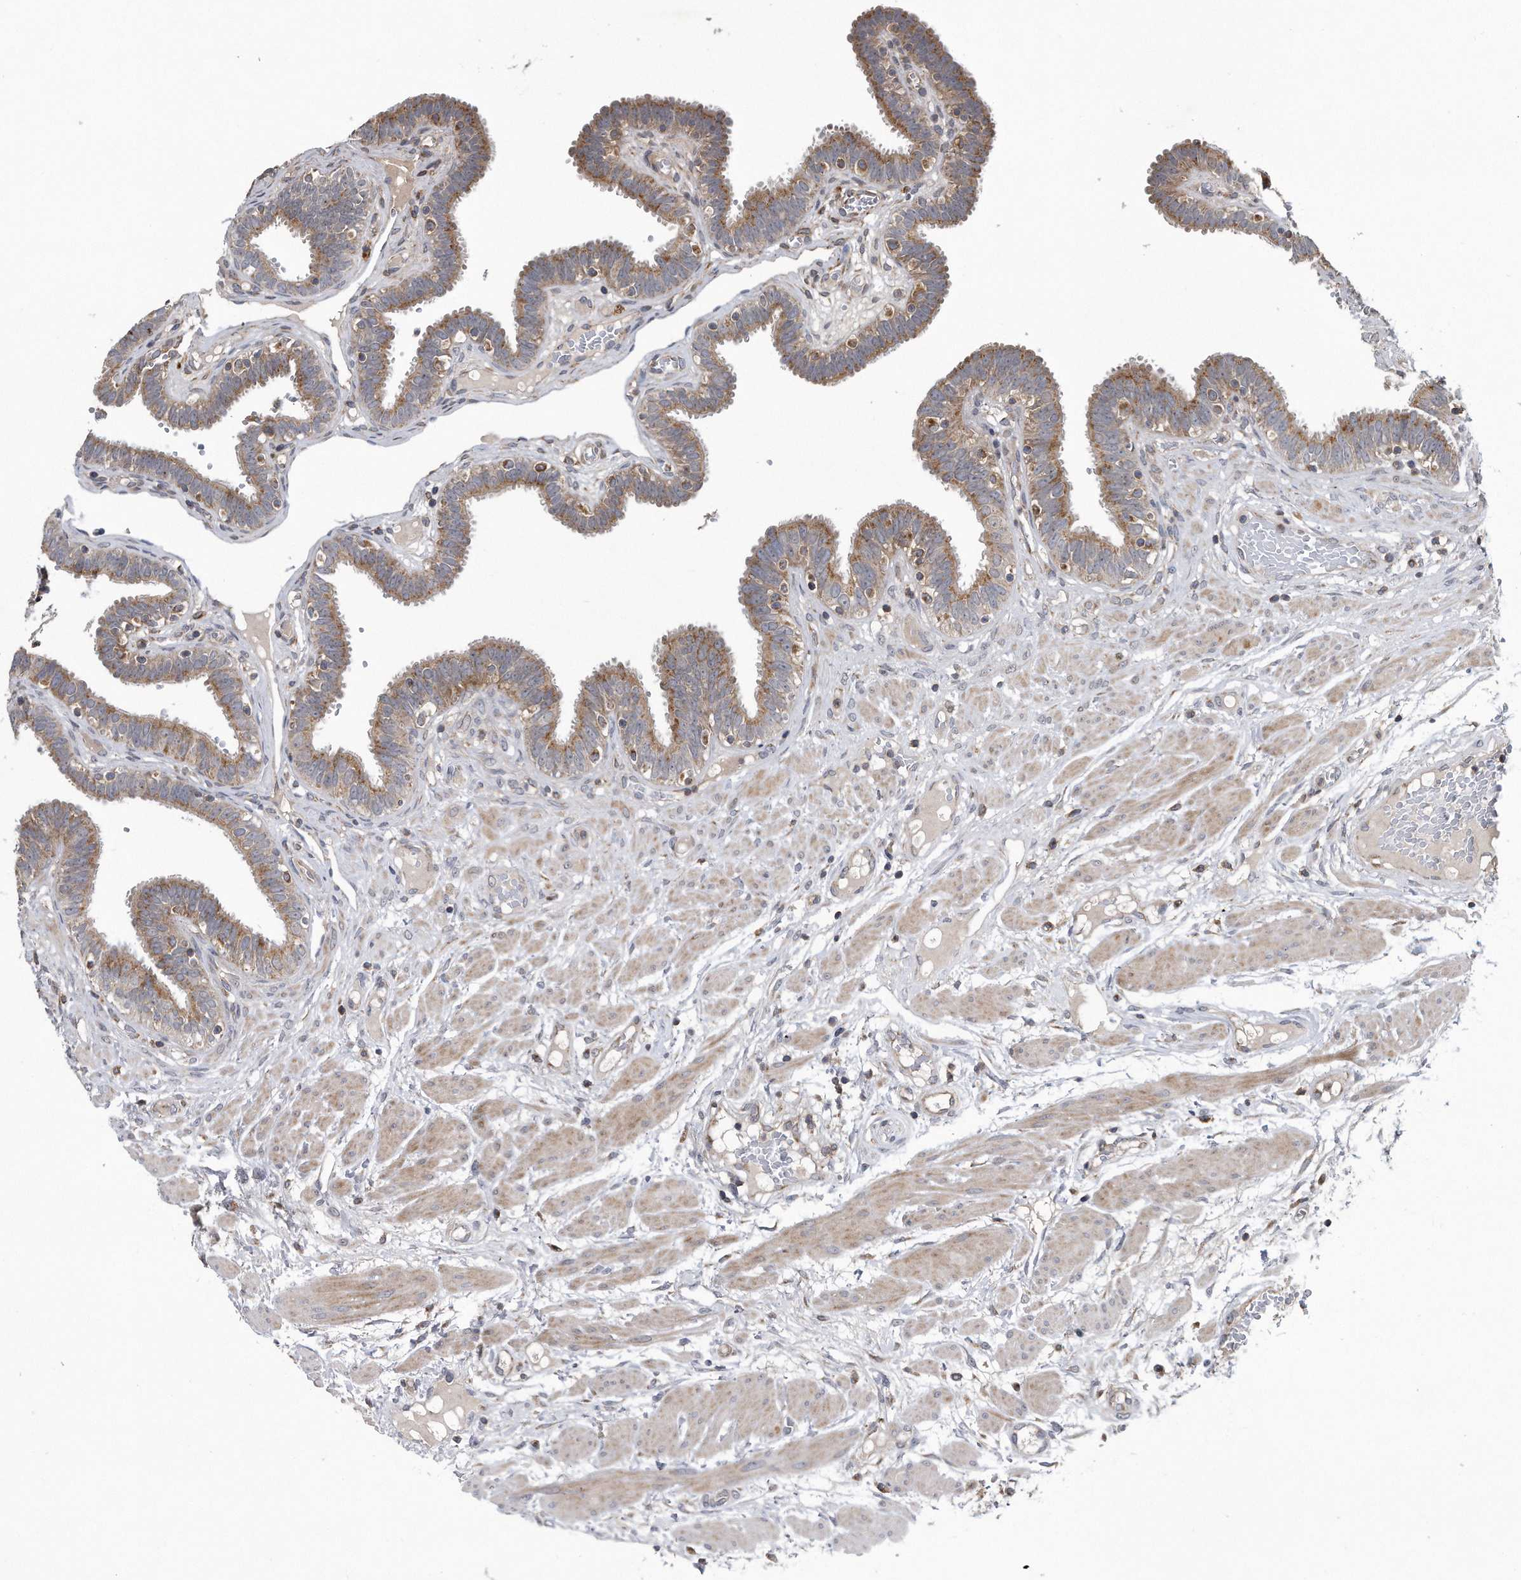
{"staining": {"intensity": "moderate", "quantity": ">75%", "location": "cytoplasmic/membranous"}, "tissue": "fallopian tube", "cell_type": "Glandular cells", "image_type": "normal", "snomed": [{"axis": "morphology", "description": "Normal tissue, NOS"}, {"axis": "topography", "description": "Fallopian tube"}, {"axis": "topography", "description": "Placenta"}], "caption": "IHC (DAB) staining of benign fallopian tube demonstrates moderate cytoplasmic/membranous protein expression in approximately >75% of glandular cells. Using DAB (3,3'-diaminobenzidine) (brown) and hematoxylin (blue) stains, captured at high magnification using brightfield microscopy.", "gene": "LYRM4", "patient": {"sex": "female", "age": 32}}